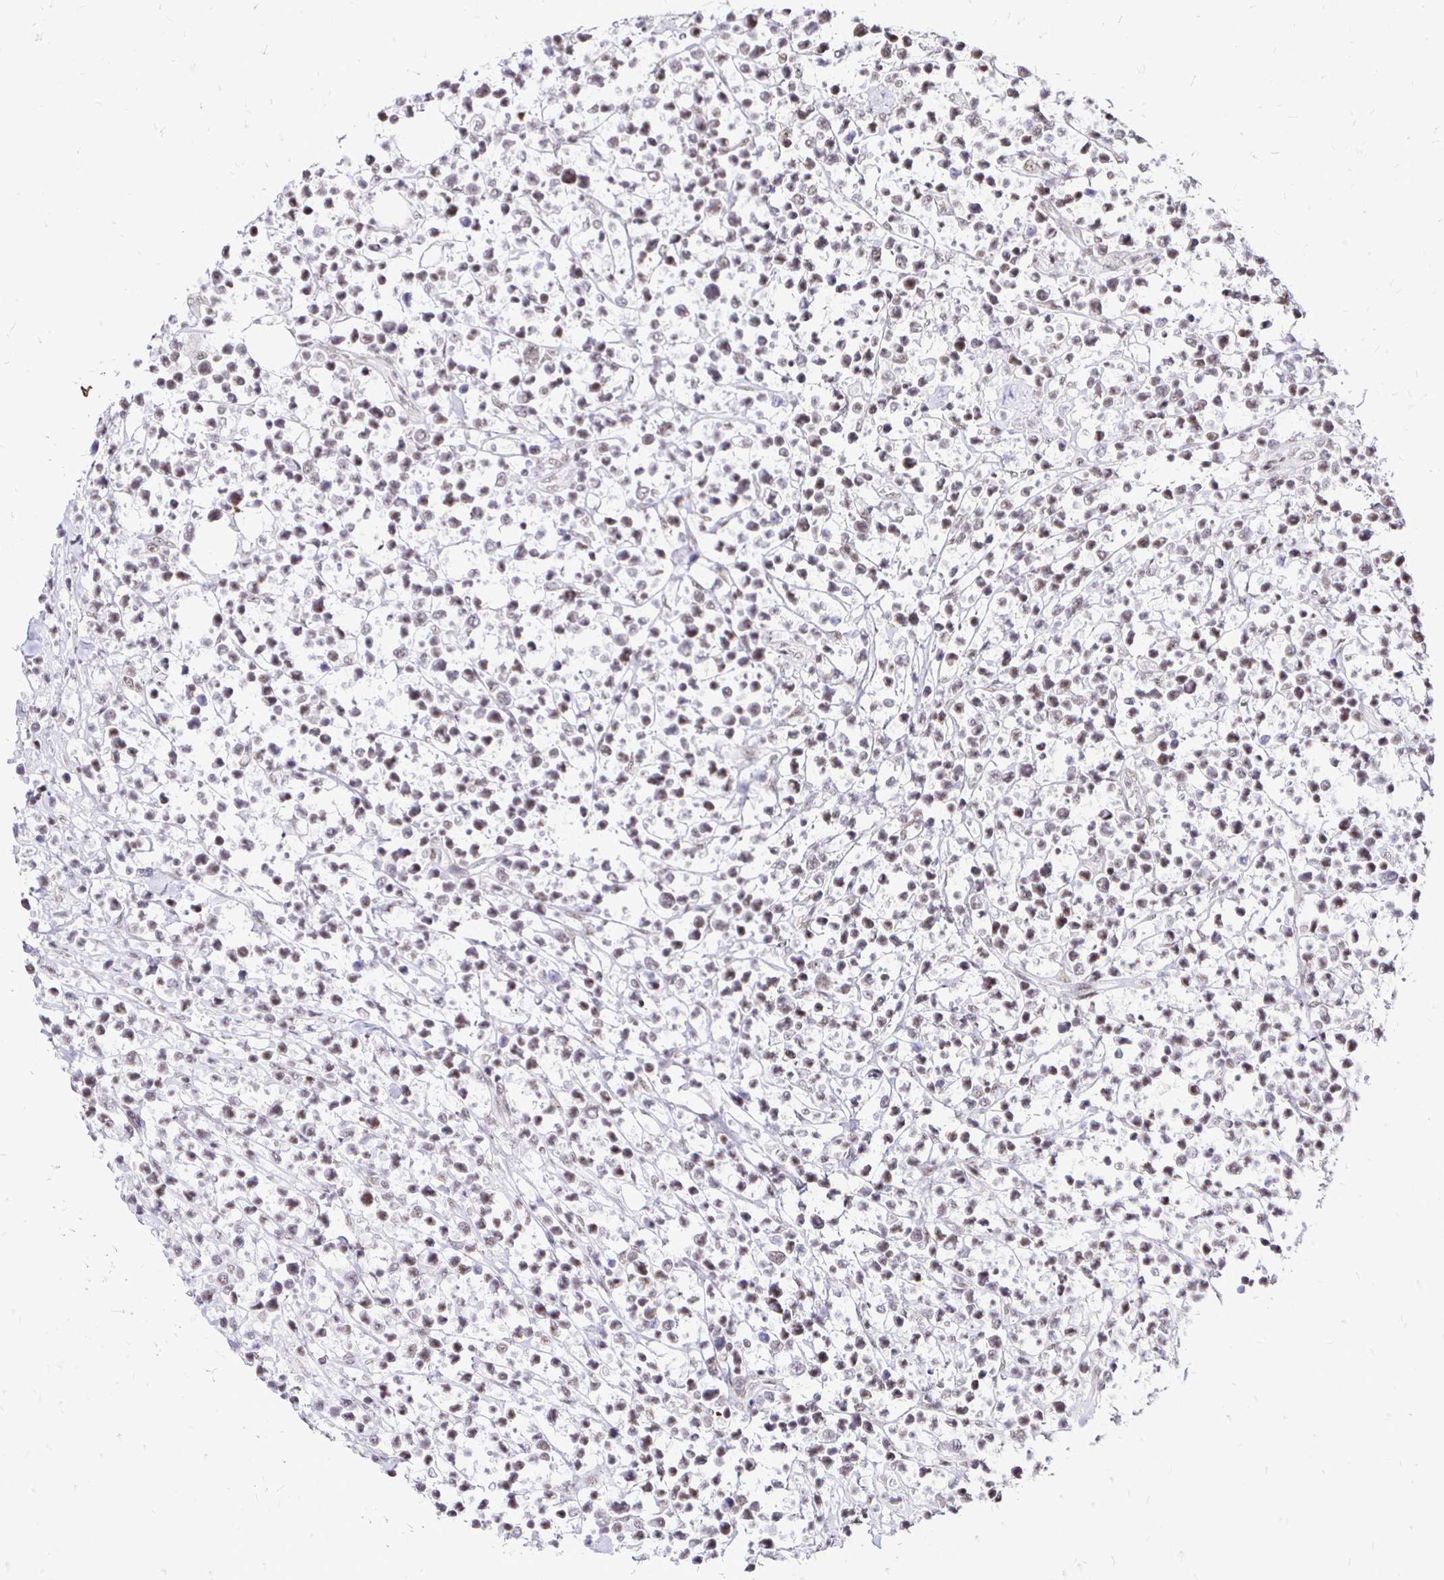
{"staining": {"intensity": "negative", "quantity": "none", "location": "none"}, "tissue": "lymphoma", "cell_type": "Tumor cells", "image_type": "cancer", "snomed": [{"axis": "morphology", "description": "Malignant lymphoma, non-Hodgkin's type, Low grade"}, {"axis": "topography", "description": "Lymph node"}], "caption": "Tumor cells show no significant positivity in malignant lymphoma, non-Hodgkin's type (low-grade).", "gene": "SIN3A", "patient": {"sex": "male", "age": 60}}